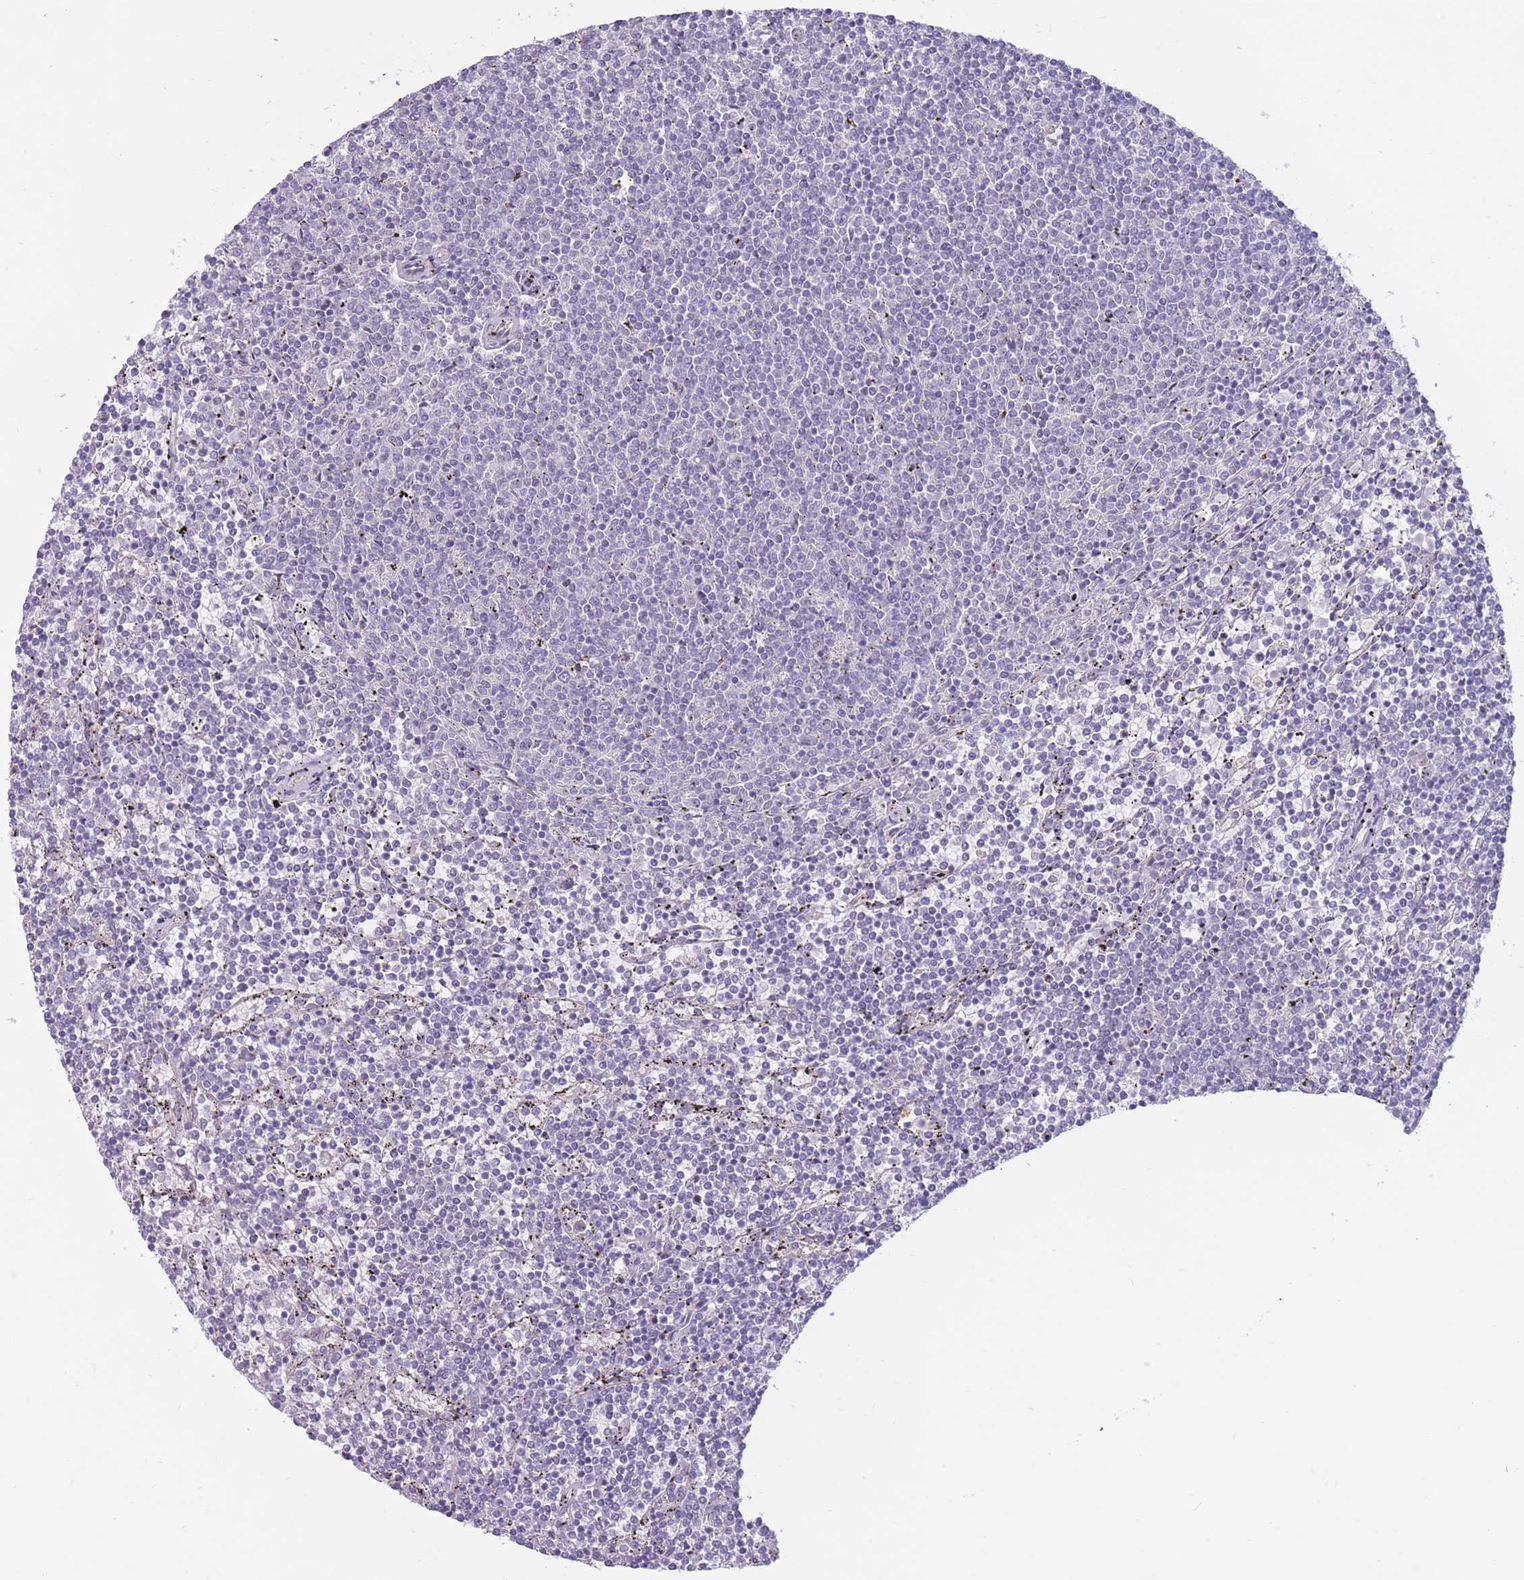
{"staining": {"intensity": "negative", "quantity": "none", "location": "none"}, "tissue": "lymphoma", "cell_type": "Tumor cells", "image_type": "cancer", "snomed": [{"axis": "morphology", "description": "Malignant lymphoma, non-Hodgkin's type, Low grade"}, {"axis": "topography", "description": "Spleen"}], "caption": "Immunohistochemistry (IHC) photomicrograph of malignant lymphoma, non-Hodgkin's type (low-grade) stained for a protein (brown), which displays no positivity in tumor cells. Nuclei are stained in blue.", "gene": "PNPLA5", "patient": {"sex": "female", "age": 50}}